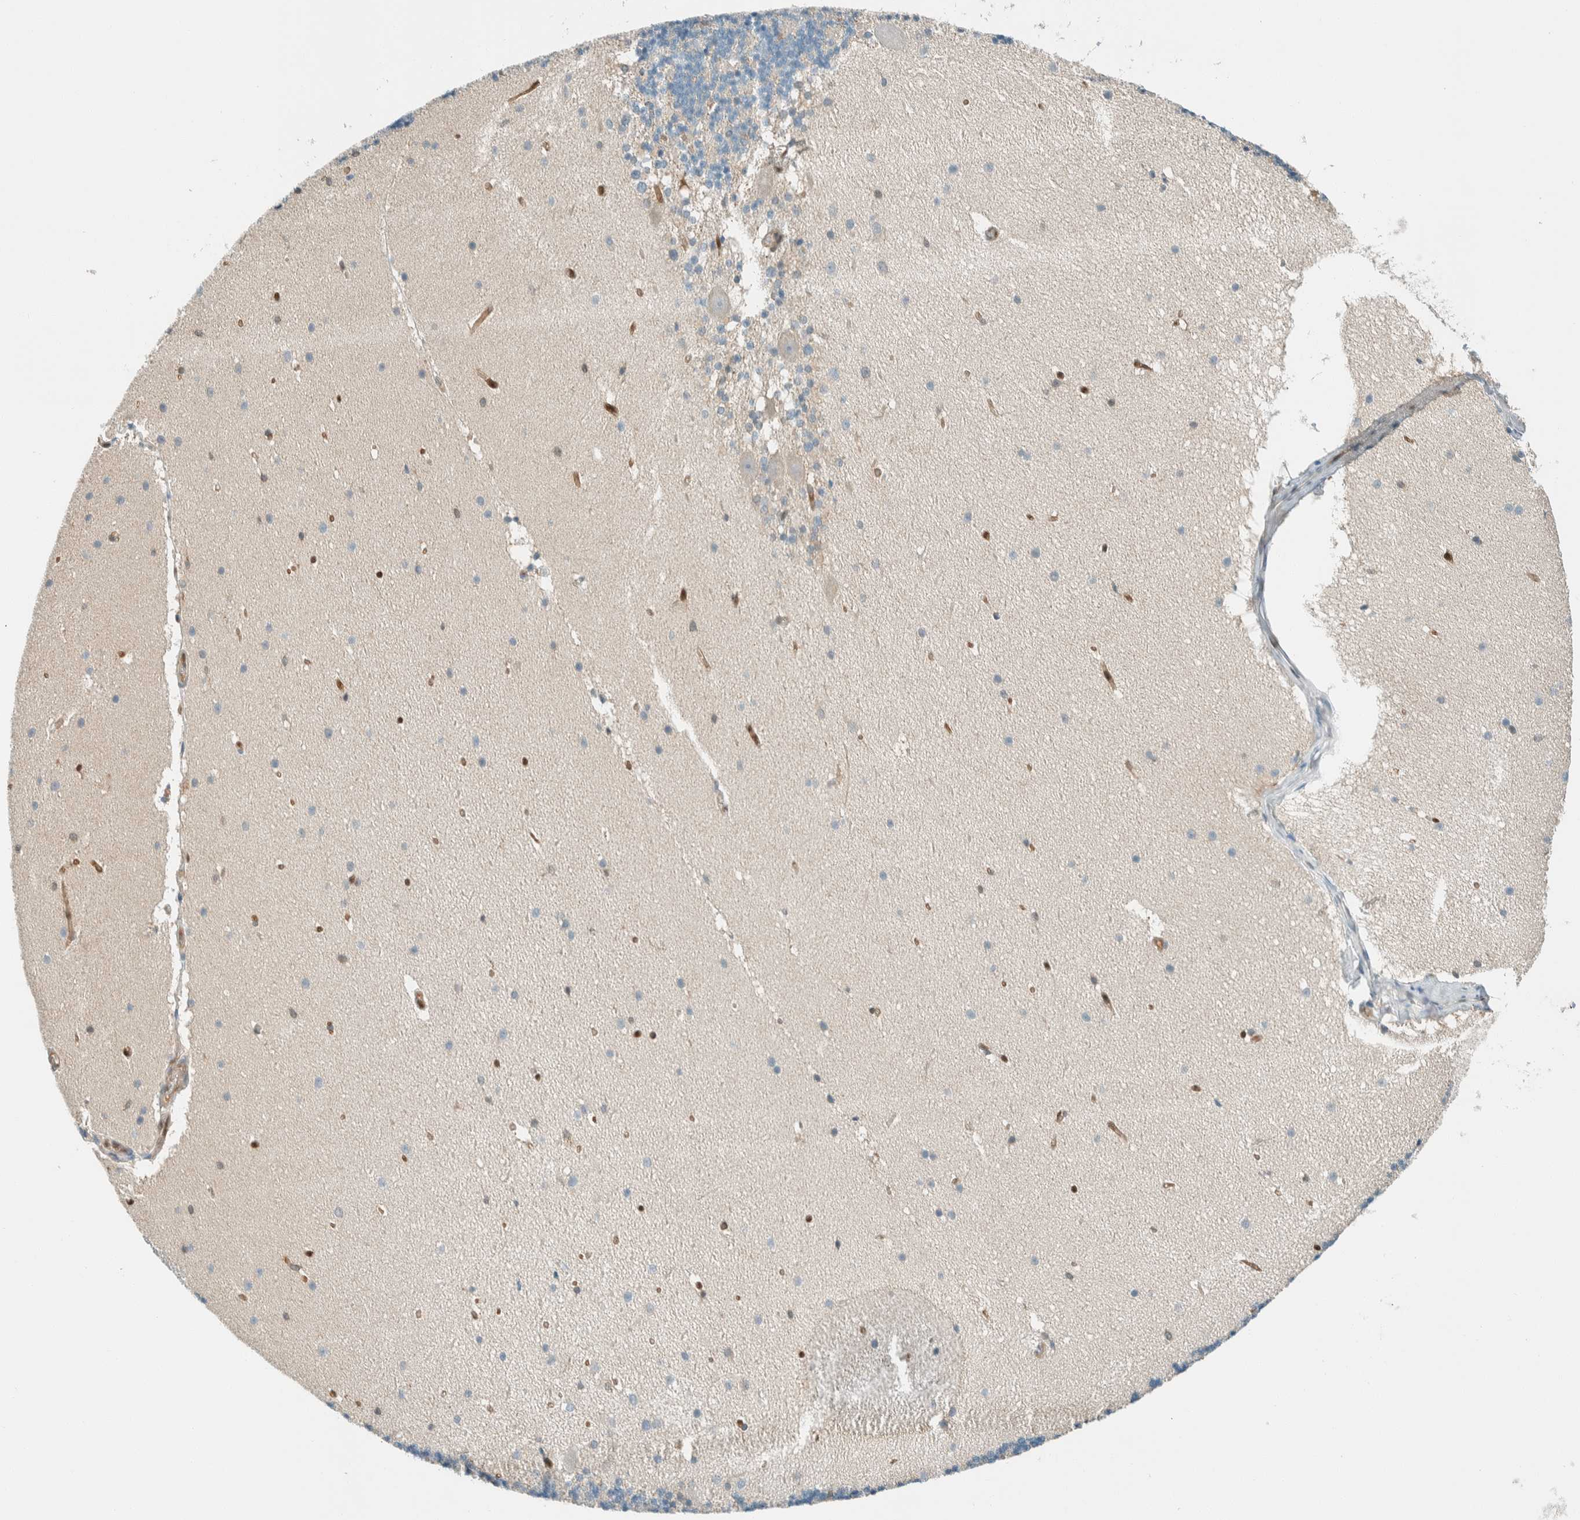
{"staining": {"intensity": "negative", "quantity": "none", "location": "none"}, "tissue": "cerebellum", "cell_type": "Cells in granular layer", "image_type": "normal", "snomed": [{"axis": "morphology", "description": "Normal tissue, NOS"}, {"axis": "topography", "description": "Cerebellum"}], "caption": "Immunohistochemistry (IHC) photomicrograph of unremarkable cerebellum: human cerebellum stained with DAB exhibits no significant protein expression in cells in granular layer. (Stains: DAB IHC with hematoxylin counter stain, Microscopy: brightfield microscopy at high magnification).", "gene": "NXN", "patient": {"sex": "female", "age": 19}}